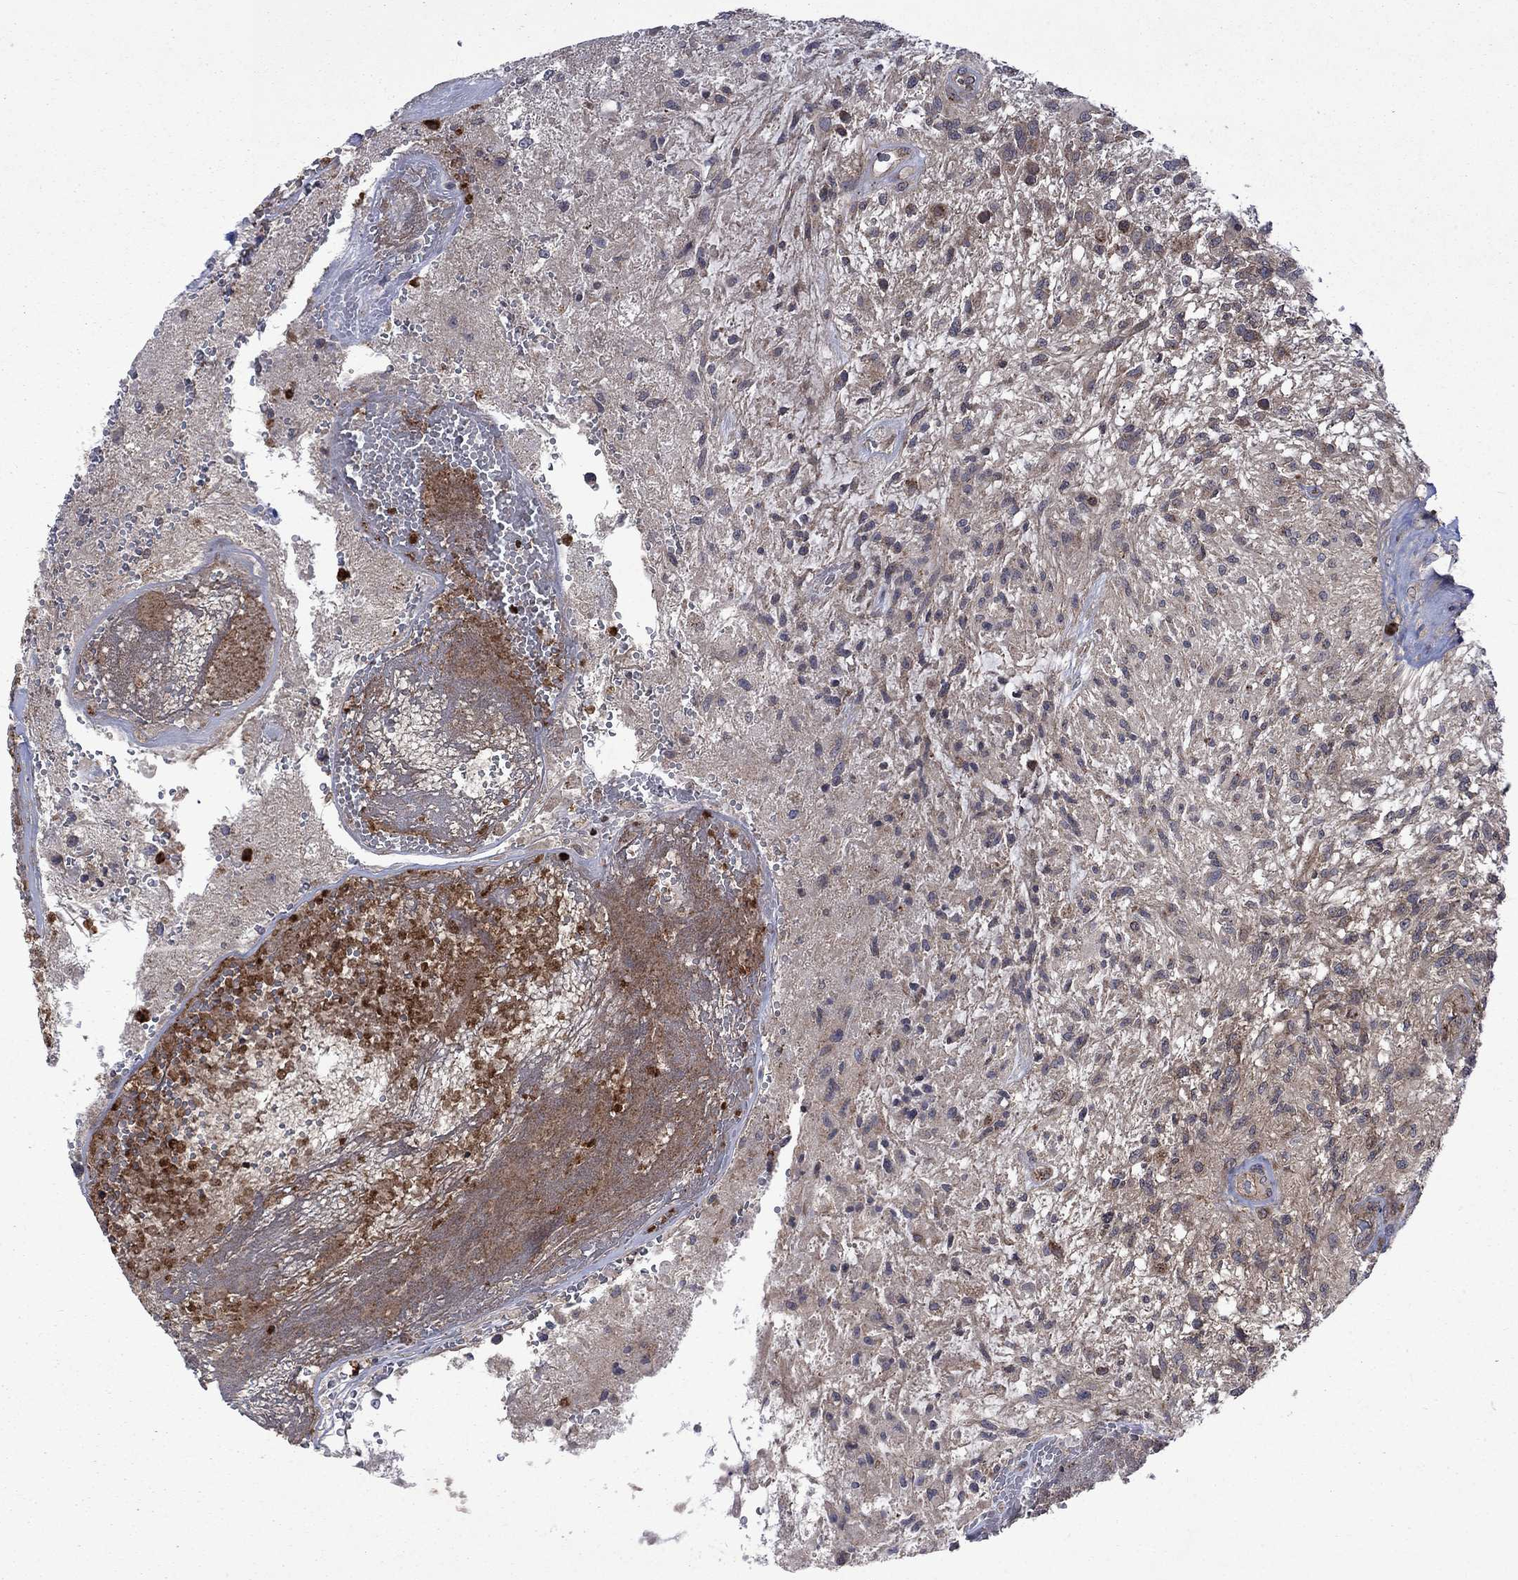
{"staining": {"intensity": "negative", "quantity": "none", "location": "none"}, "tissue": "glioma", "cell_type": "Tumor cells", "image_type": "cancer", "snomed": [{"axis": "morphology", "description": "Glioma, malignant, High grade"}, {"axis": "topography", "description": "Brain"}], "caption": "Immunohistochemistry (IHC) image of human glioma stained for a protein (brown), which displays no expression in tumor cells.", "gene": "TMEM33", "patient": {"sex": "male", "age": 56}}